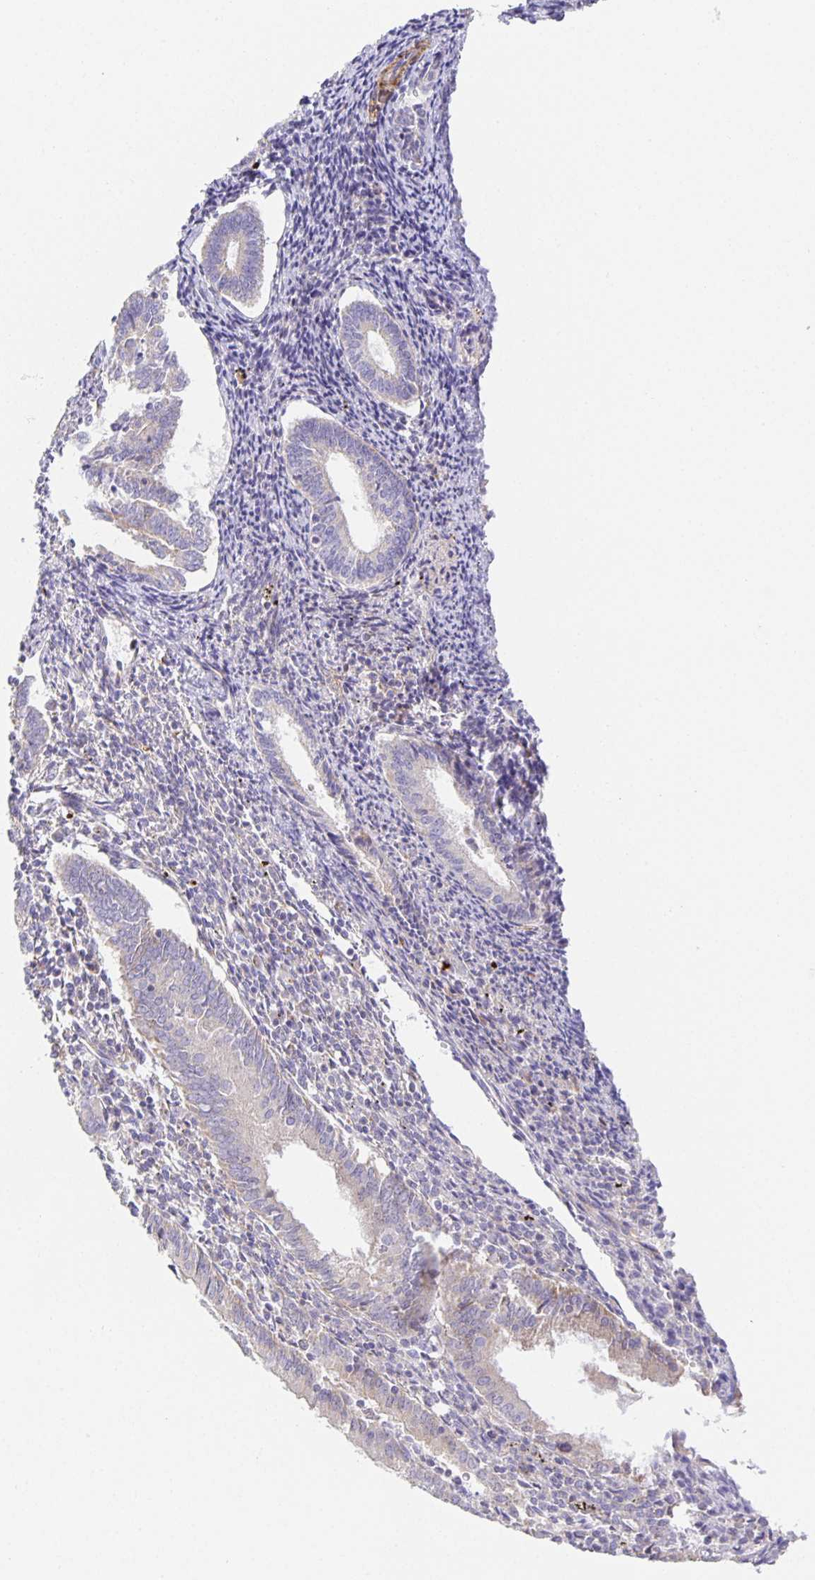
{"staining": {"intensity": "negative", "quantity": "none", "location": "none"}, "tissue": "endometrium", "cell_type": "Cells in endometrial stroma", "image_type": "normal", "snomed": [{"axis": "morphology", "description": "Normal tissue, NOS"}, {"axis": "topography", "description": "Endometrium"}], "caption": "This micrograph is of unremarkable endometrium stained with immunohistochemistry (IHC) to label a protein in brown with the nuclei are counter-stained blue. There is no staining in cells in endometrial stroma.", "gene": "FLRT3", "patient": {"sex": "female", "age": 41}}